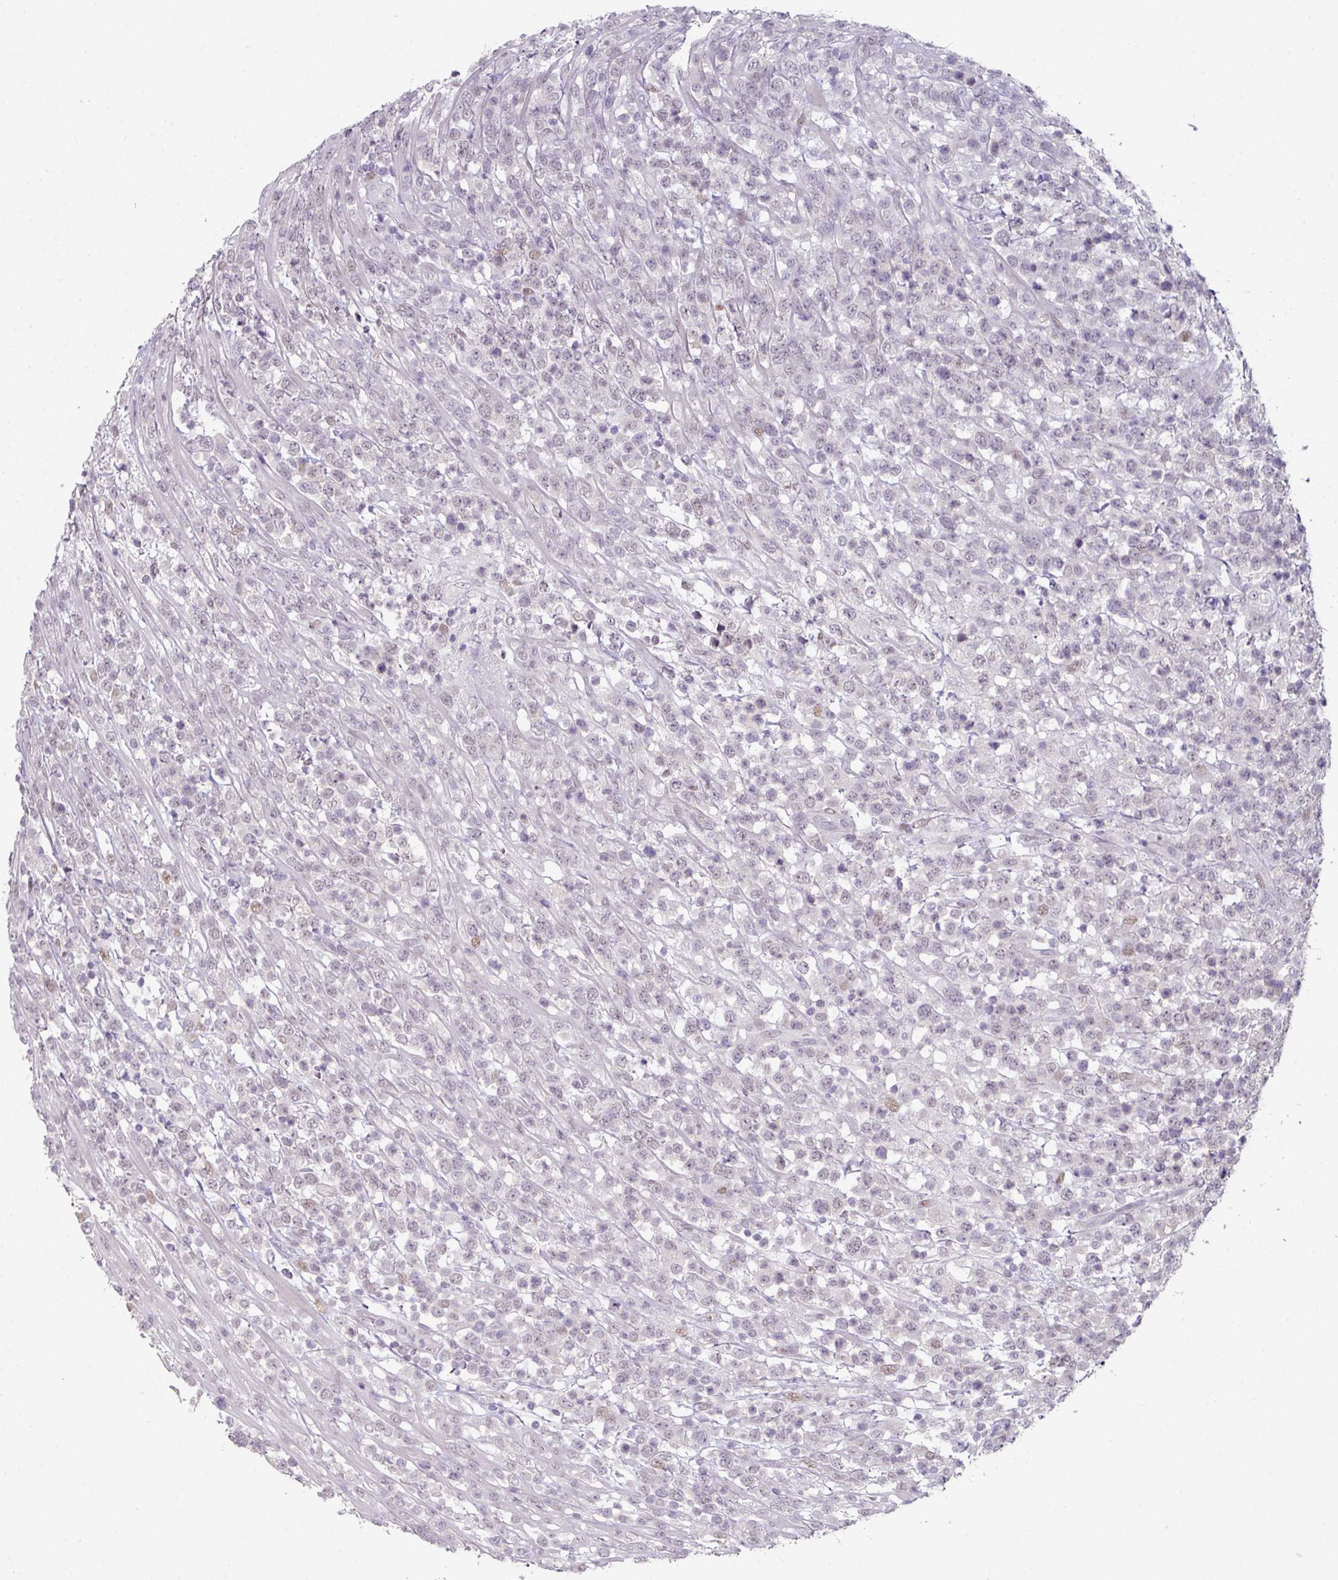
{"staining": {"intensity": "weak", "quantity": "25%-75%", "location": "nuclear"}, "tissue": "lymphoma", "cell_type": "Tumor cells", "image_type": "cancer", "snomed": [{"axis": "morphology", "description": "Malignant lymphoma, non-Hodgkin's type, High grade"}, {"axis": "topography", "description": "Colon"}], "caption": "IHC image of malignant lymphoma, non-Hodgkin's type (high-grade) stained for a protein (brown), which demonstrates low levels of weak nuclear staining in approximately 25%-75% of tumor cells.", "gene": "ELK1", "patient": {"sex": "female", "age": 53}}